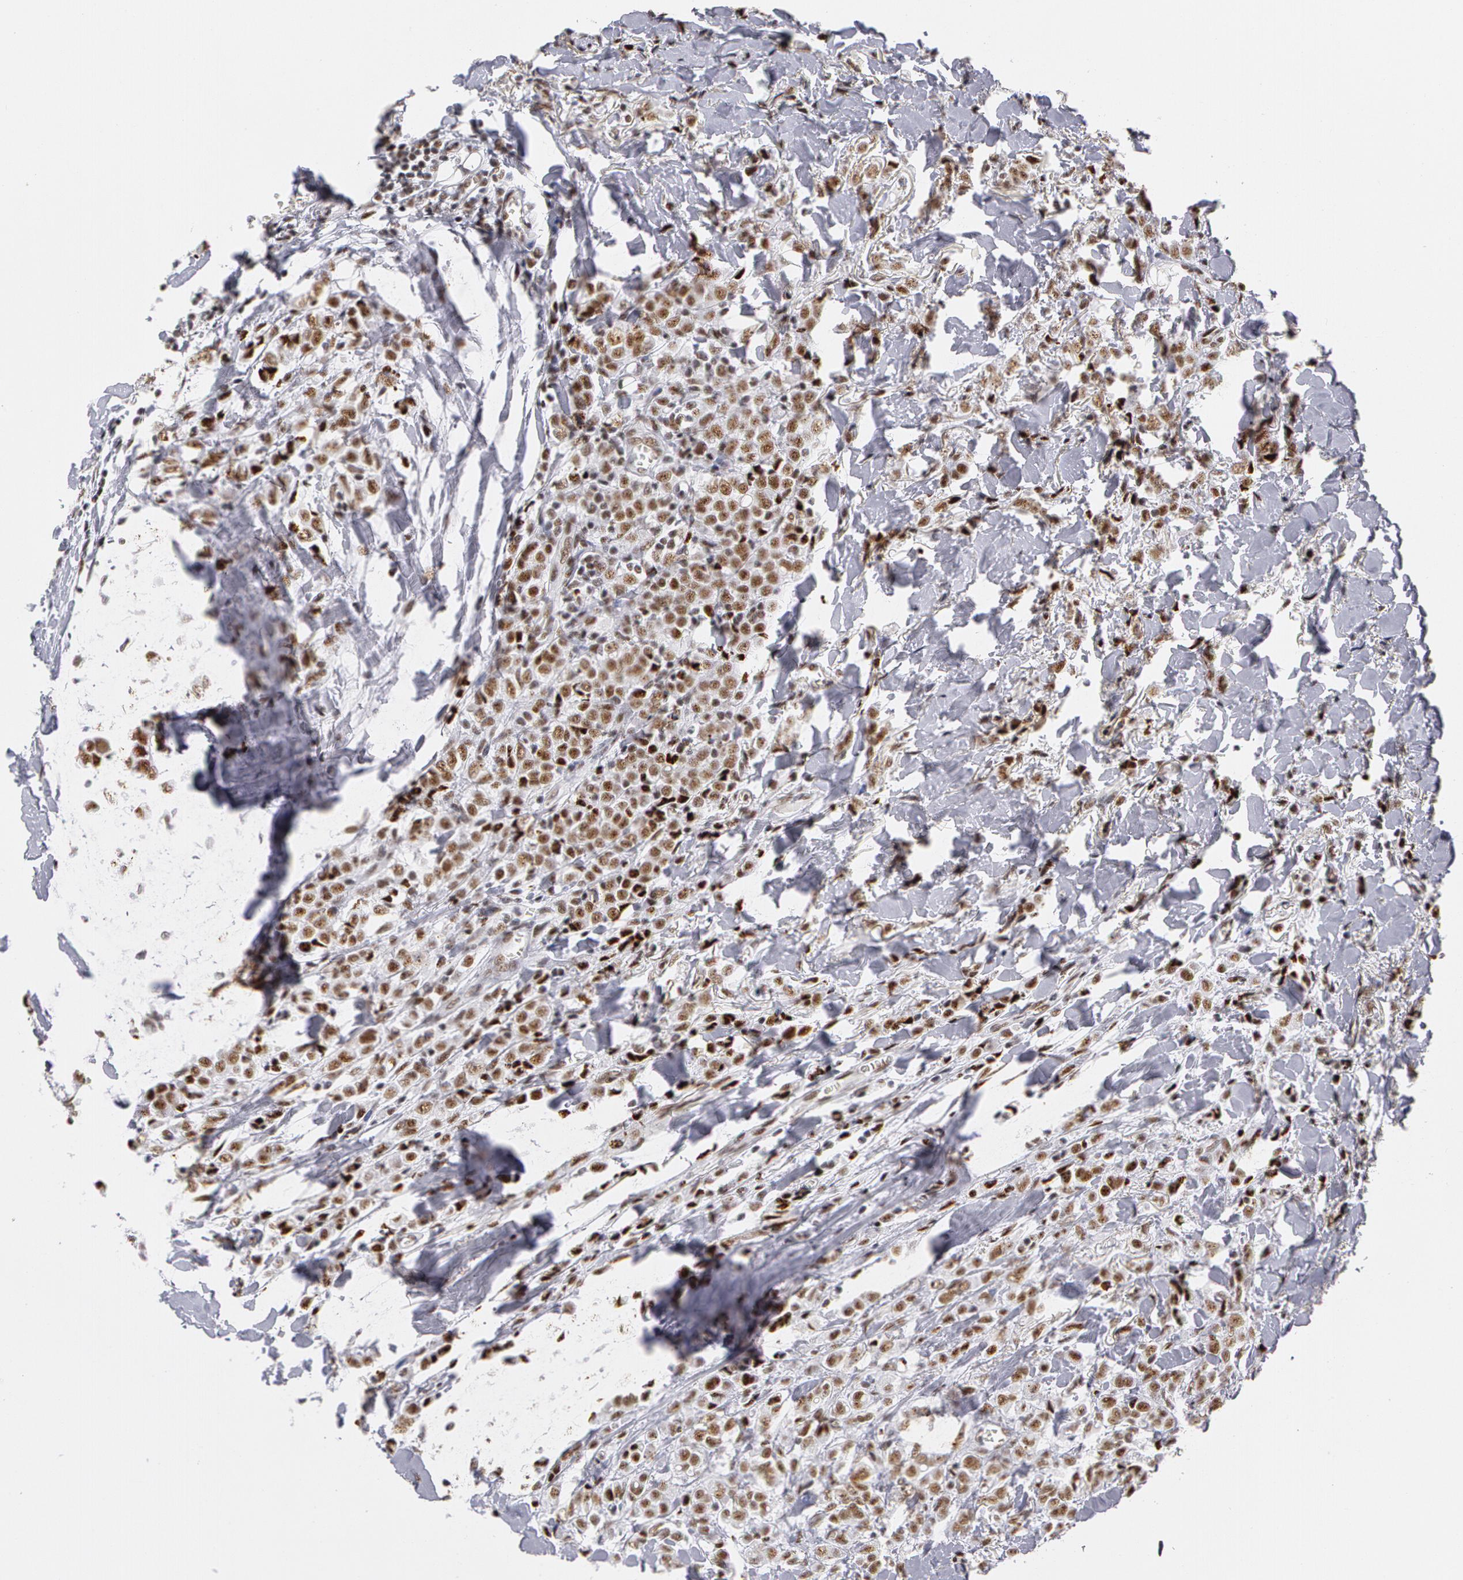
{"staining": {"intensity": "moderate", "quantity": ">75%", "location": "nuclear"}, "tissue": "breast cancer", "cell_type": "Tumor cells", "image_type": "cancer", "snomed": [{"axis": "morphology", "description": "Lobular carcinoma"}, {"axis": "topography", "description": "Breast"}], "caption": "The immunohistochemical stain highlights moderate nuclear positivity in tumor cells of lobular carcinoma (breast) tissue.", "gene": "PNN", "patient": {"sex": "female", "age": 57}}